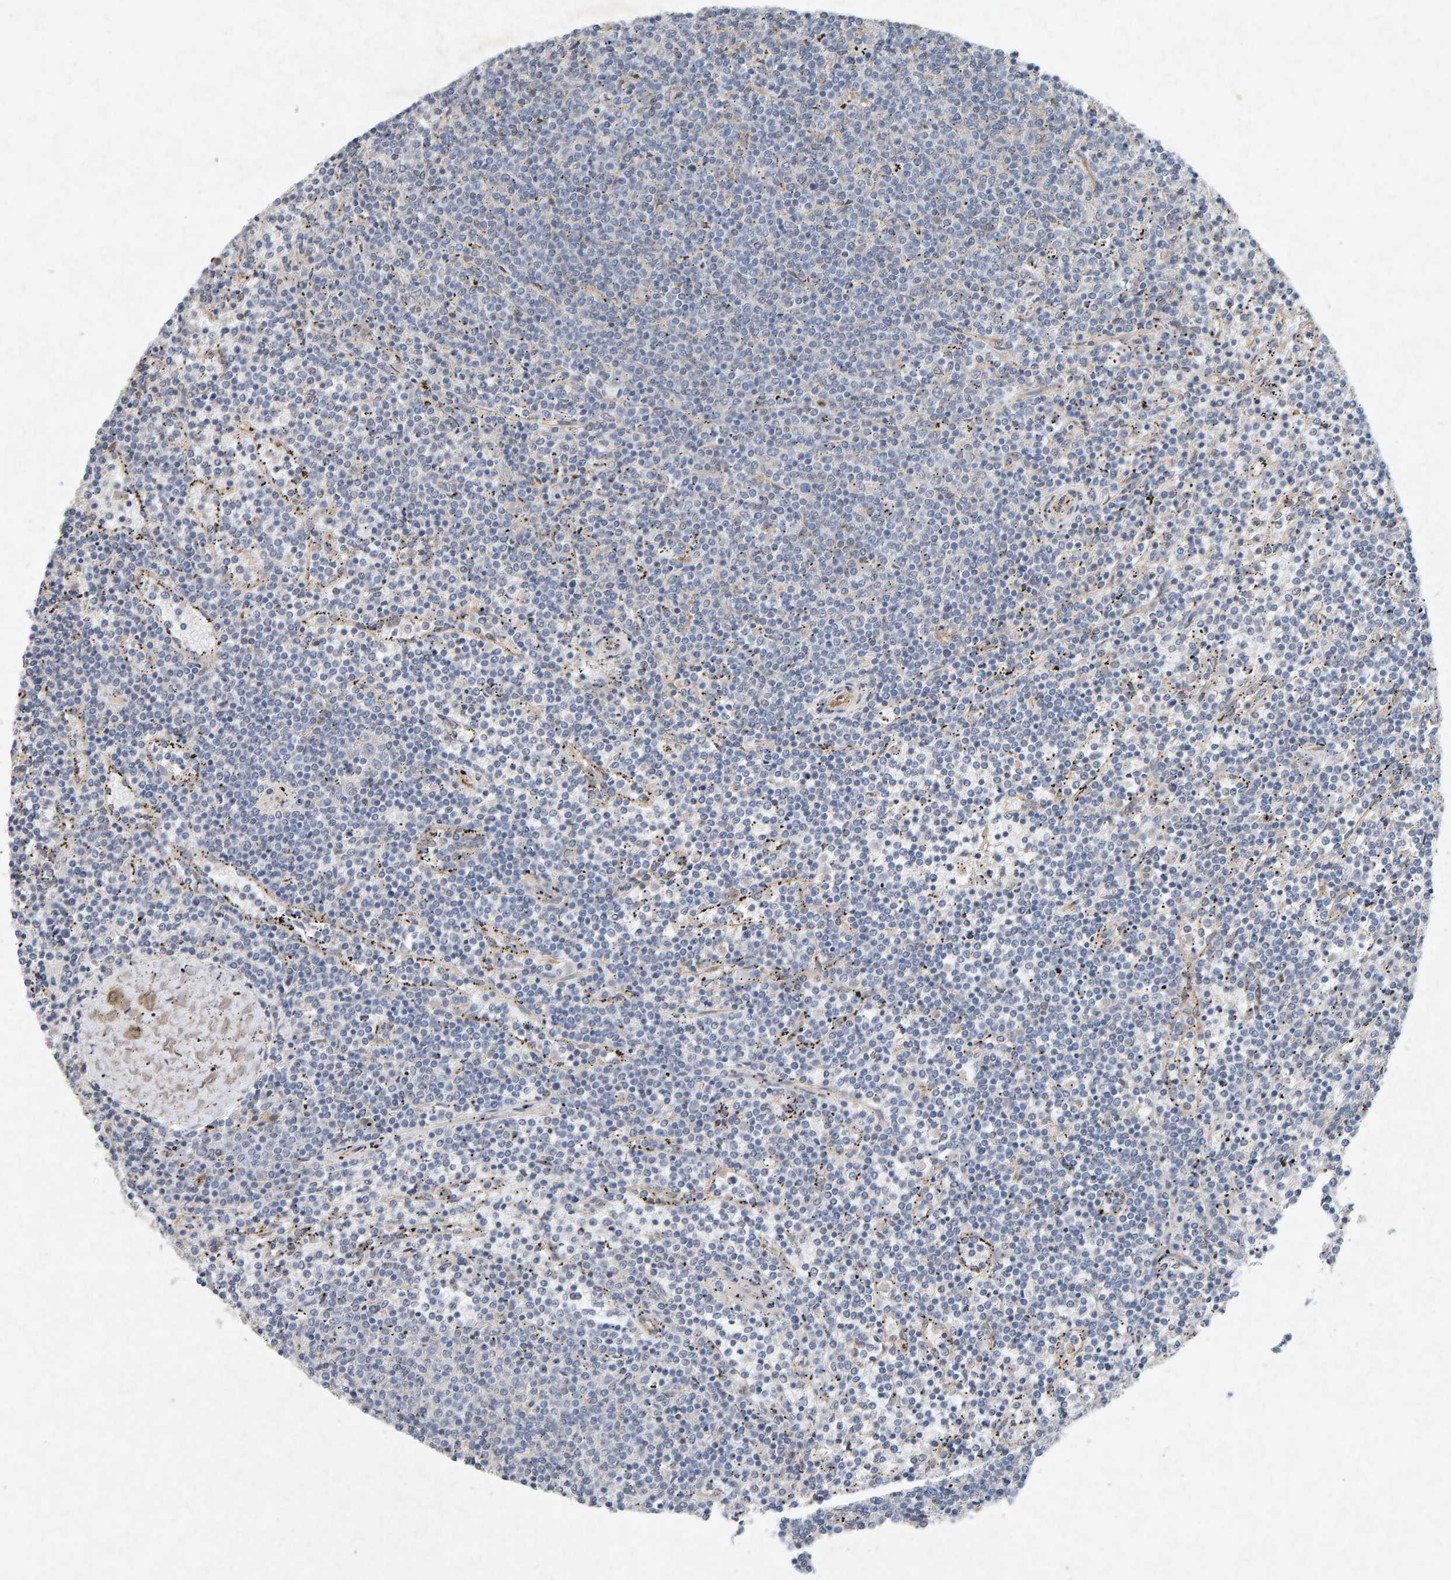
{"staining": {"intensity": "negative", "quantity": "none", "location": "none"}, "tissue": "lymphoma", "cell_type": "Tumor cells", "image_type": "cancer", "snomed": [{"axis": "morphology", "description": "Malignant lymphoma, non-Hodgkin's type, Low grade"}, {"axis": "topography", "description": "Spleen"}], "caption": "The image shows no staining of tumor cells in lymphoma.", "gene": "PTPRM", "patient": {"sex": "female", "age": 50}}